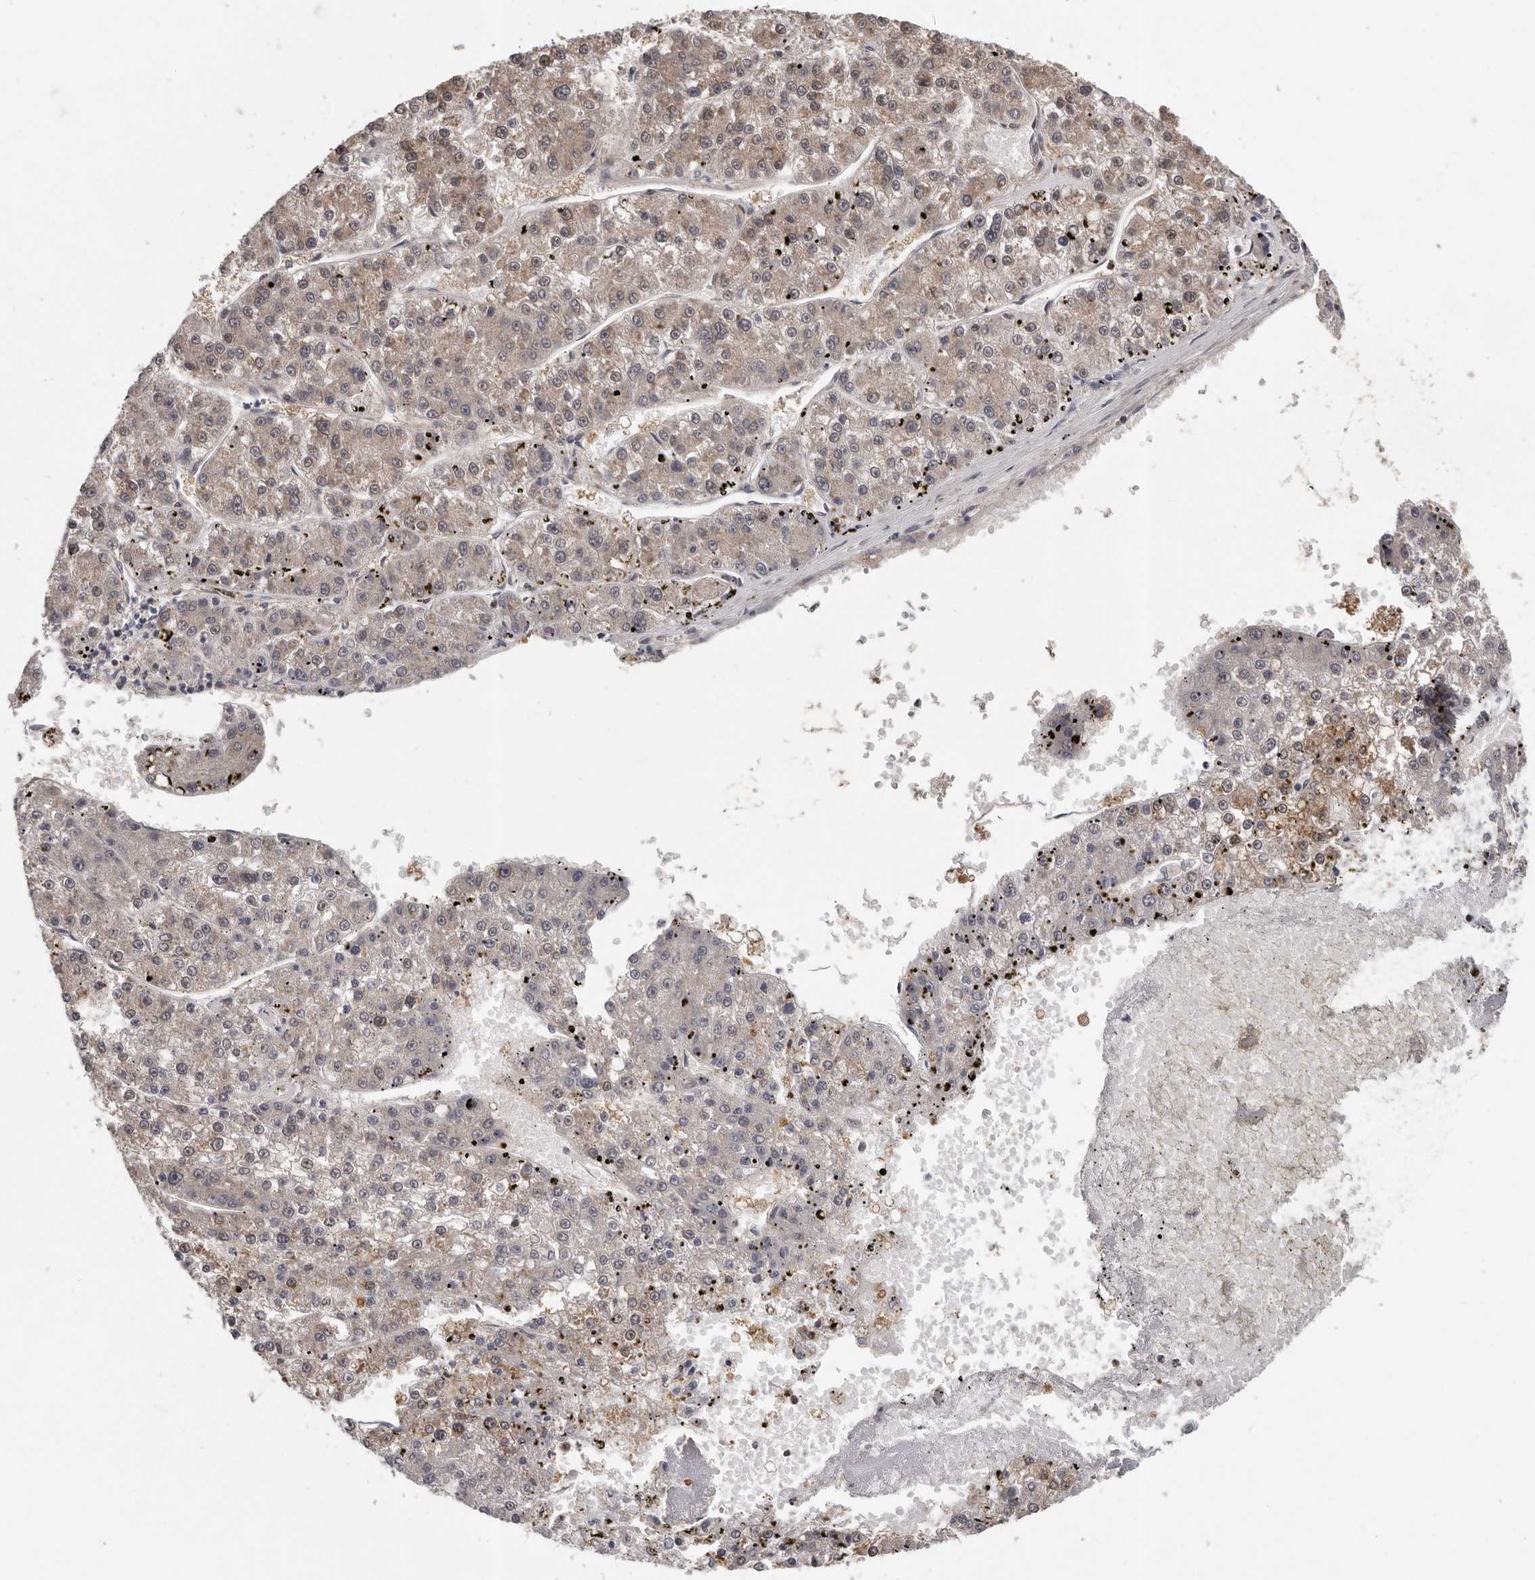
{"staining": {"intensity": "moderate", "quantity": "25%-75%", "location": "cytoplasmic/membranous"}, "tissue": "liver cancer", "cell_type": "Tumor cells", "image_type": "cancer", "snomed": [{"axis": "morphology", "description": "Carcinoma, Hepatocellular, NOS"}, {"axis": "topography", "description": "Liver"}], "caption": "This photomicrograph displays immunohistochemistry (IHC) staining of hepatocellular carcinoma (liver), with medium moderate cytoplasmic/membranous staining in approximately 25%-75% of tumor cells.", "gene": "RALGPS2", "patient": {"sex": "female", "age": 73}}